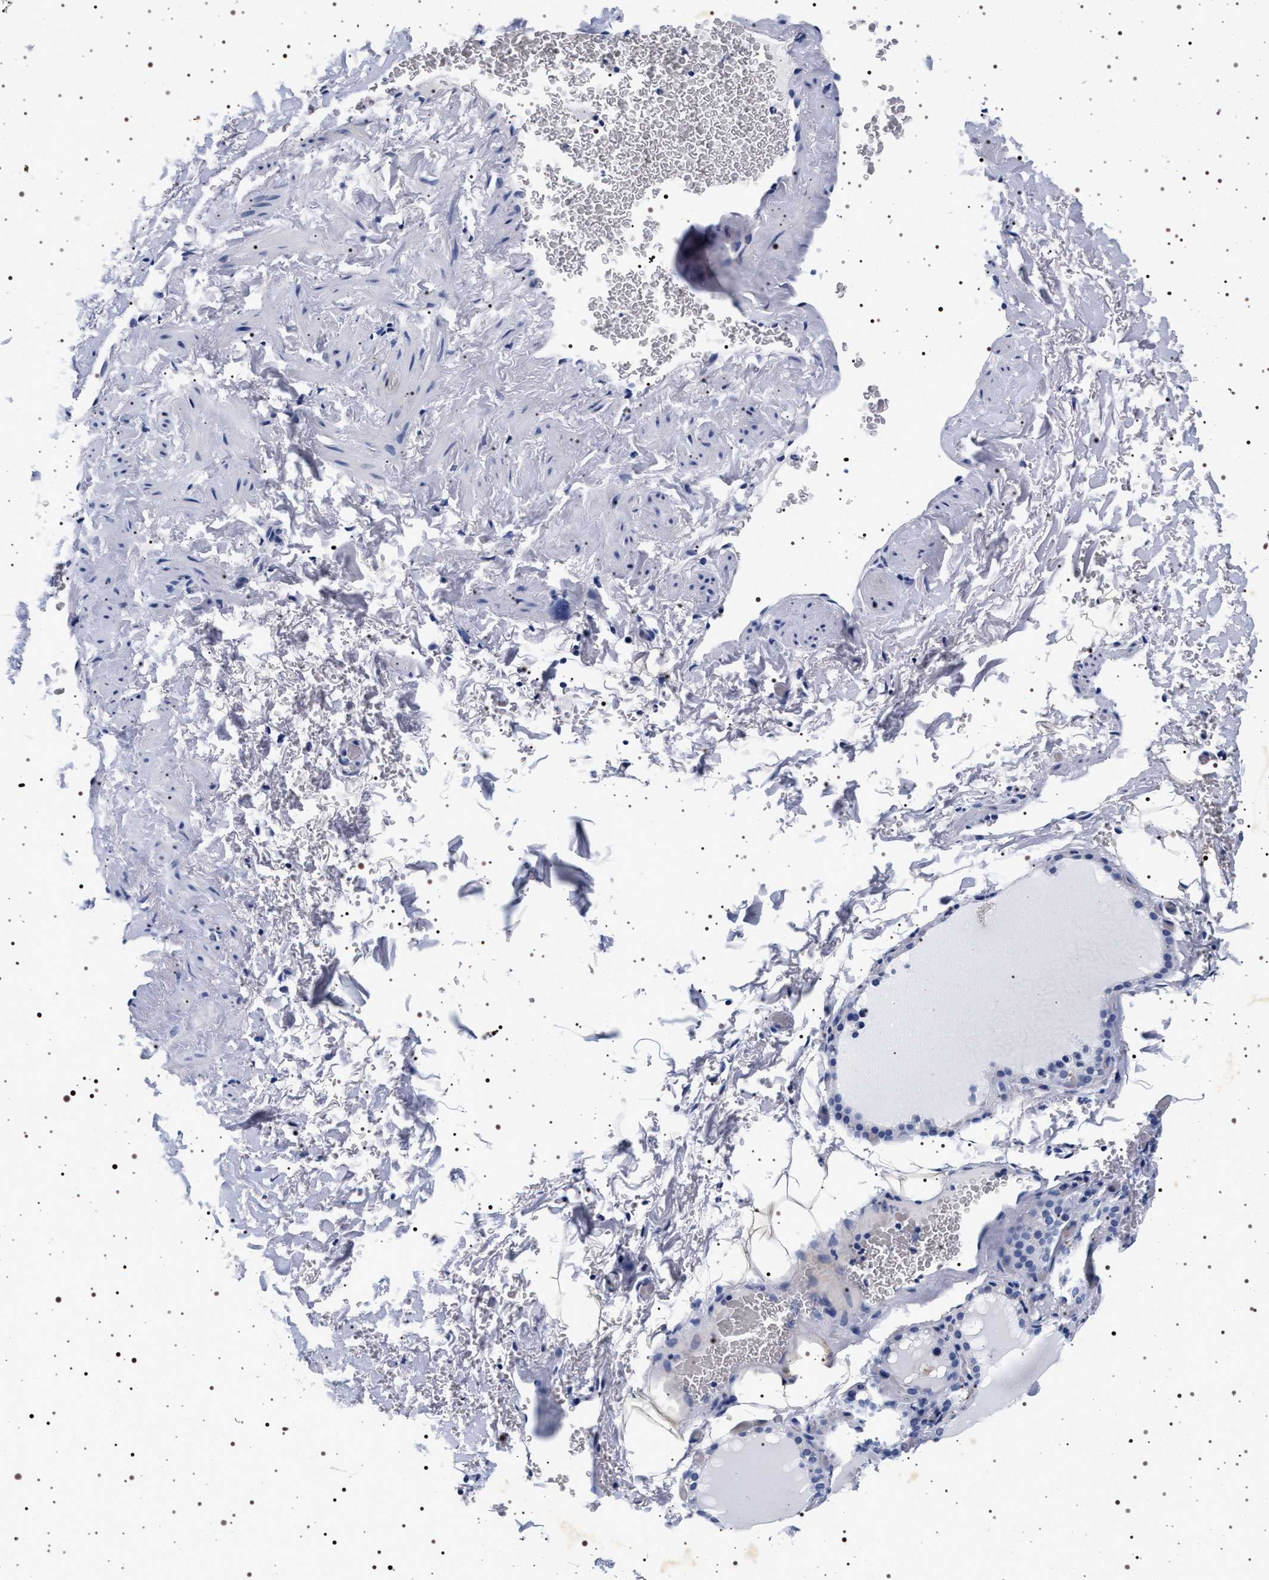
{"staining": {"intensity": "negative", "quantity": "none", "location": "none"}, "tissue": "thyroid gland", "cell_type": "Glandular cells", "image_type": "normal", "snomed": [{"axis": "morphology", "description": "Normal tissue, NOS"}, {"axis": "topography", "description": "Thyroid gland"}], "caption": "Human thyroid gland stained for a protein using IHC exhibits no positivity in glandular cells.", "gene": "SYN1", "patient": {"sex": "male", "age": 61}}